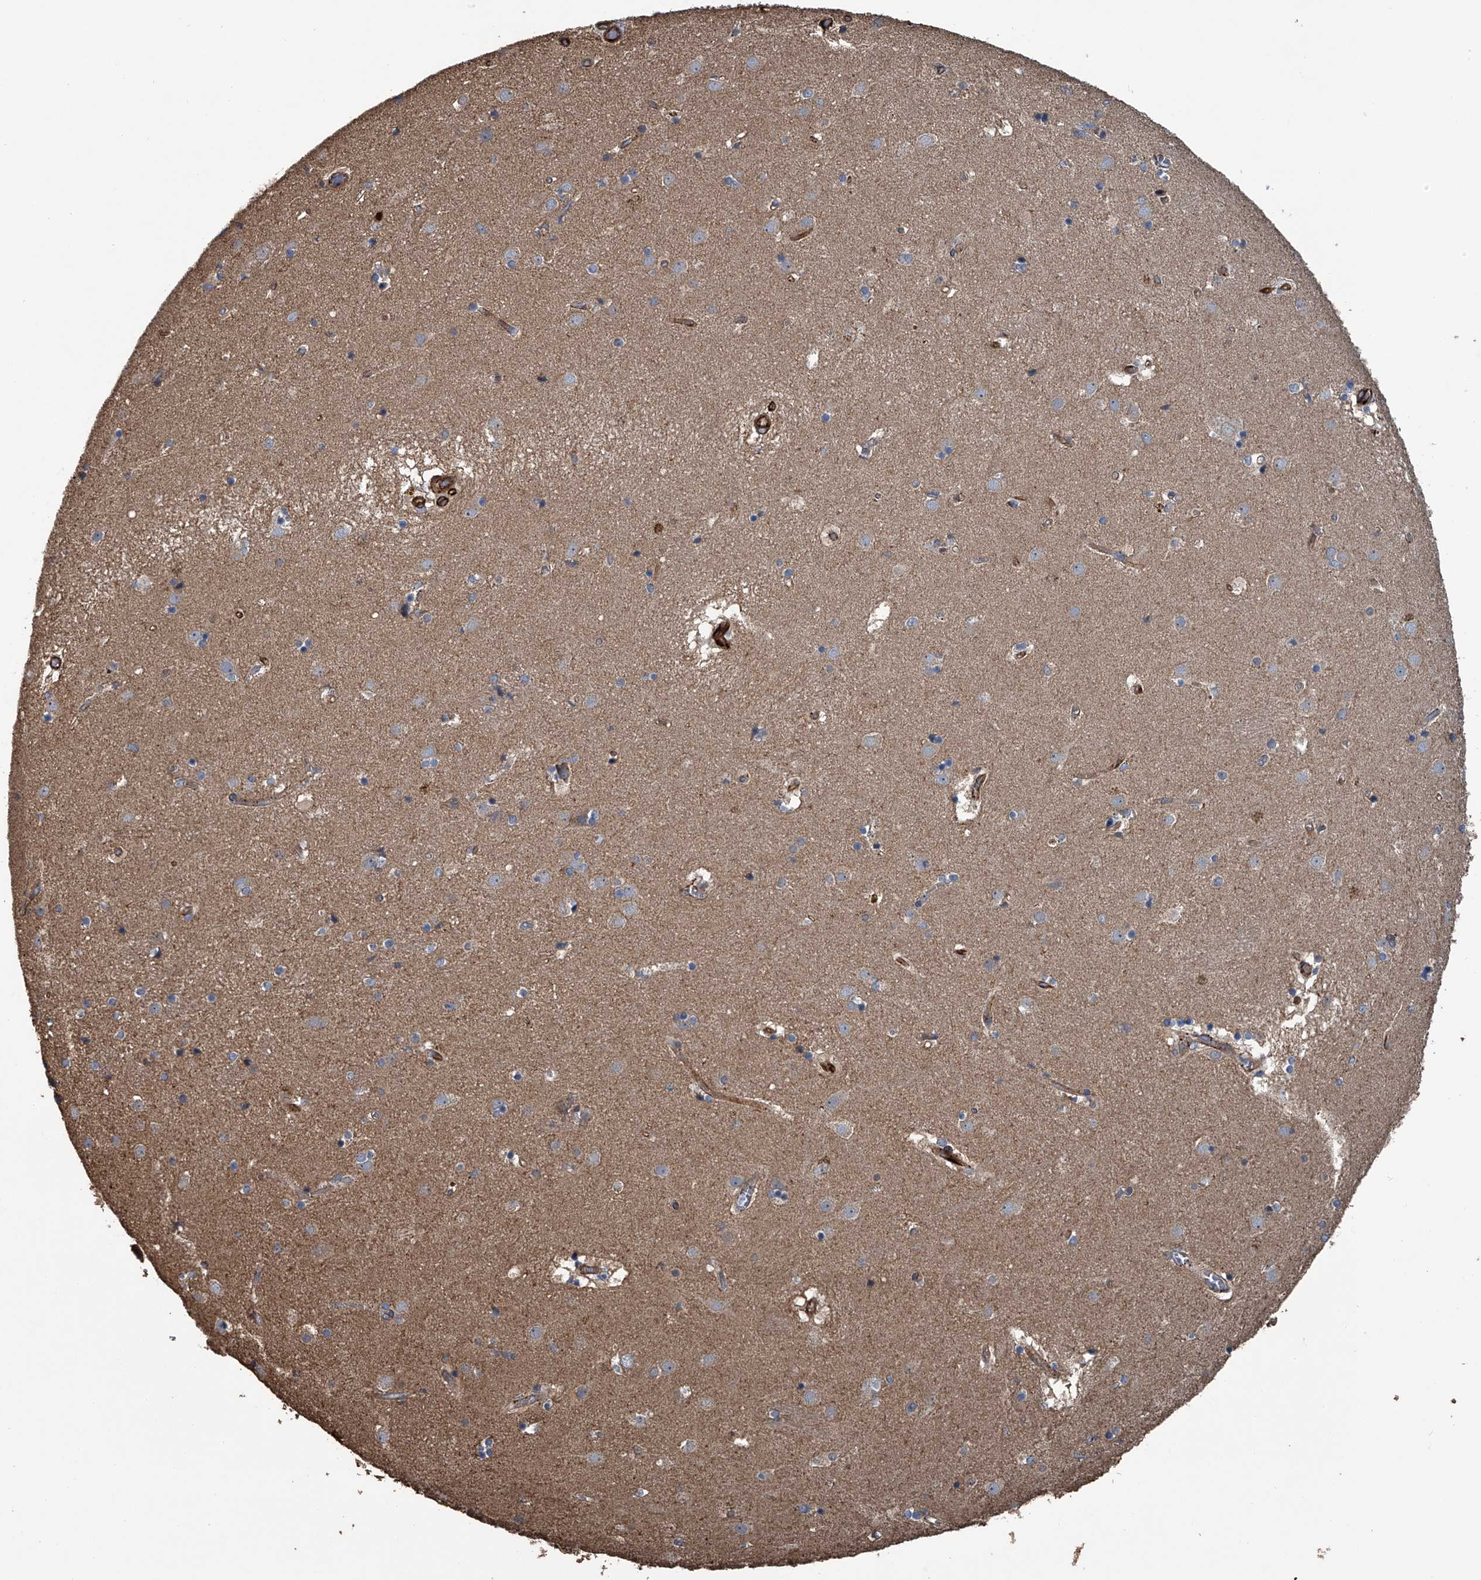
{"staining": {"intensity": "weak", "quantity": "<25%", "location": "cytoplasmic/membranous"}, "tissue": "caudate", "cell_type": "Glial cells", "image_type": "normal", "snomed": [{"axis": "morphology", "description": "Normal tissue, NOS"}, {"axis": "topography", "description": "Lateral ventricle wall"}], "caption": "Immunohistochemistry (IHC) histopathology image of benign human caudate stained for a protein (brown), which reveals no positivity in glial cells.", "gene": "LDLRAD2", "patient": {"sex": "male", "age": 70}}